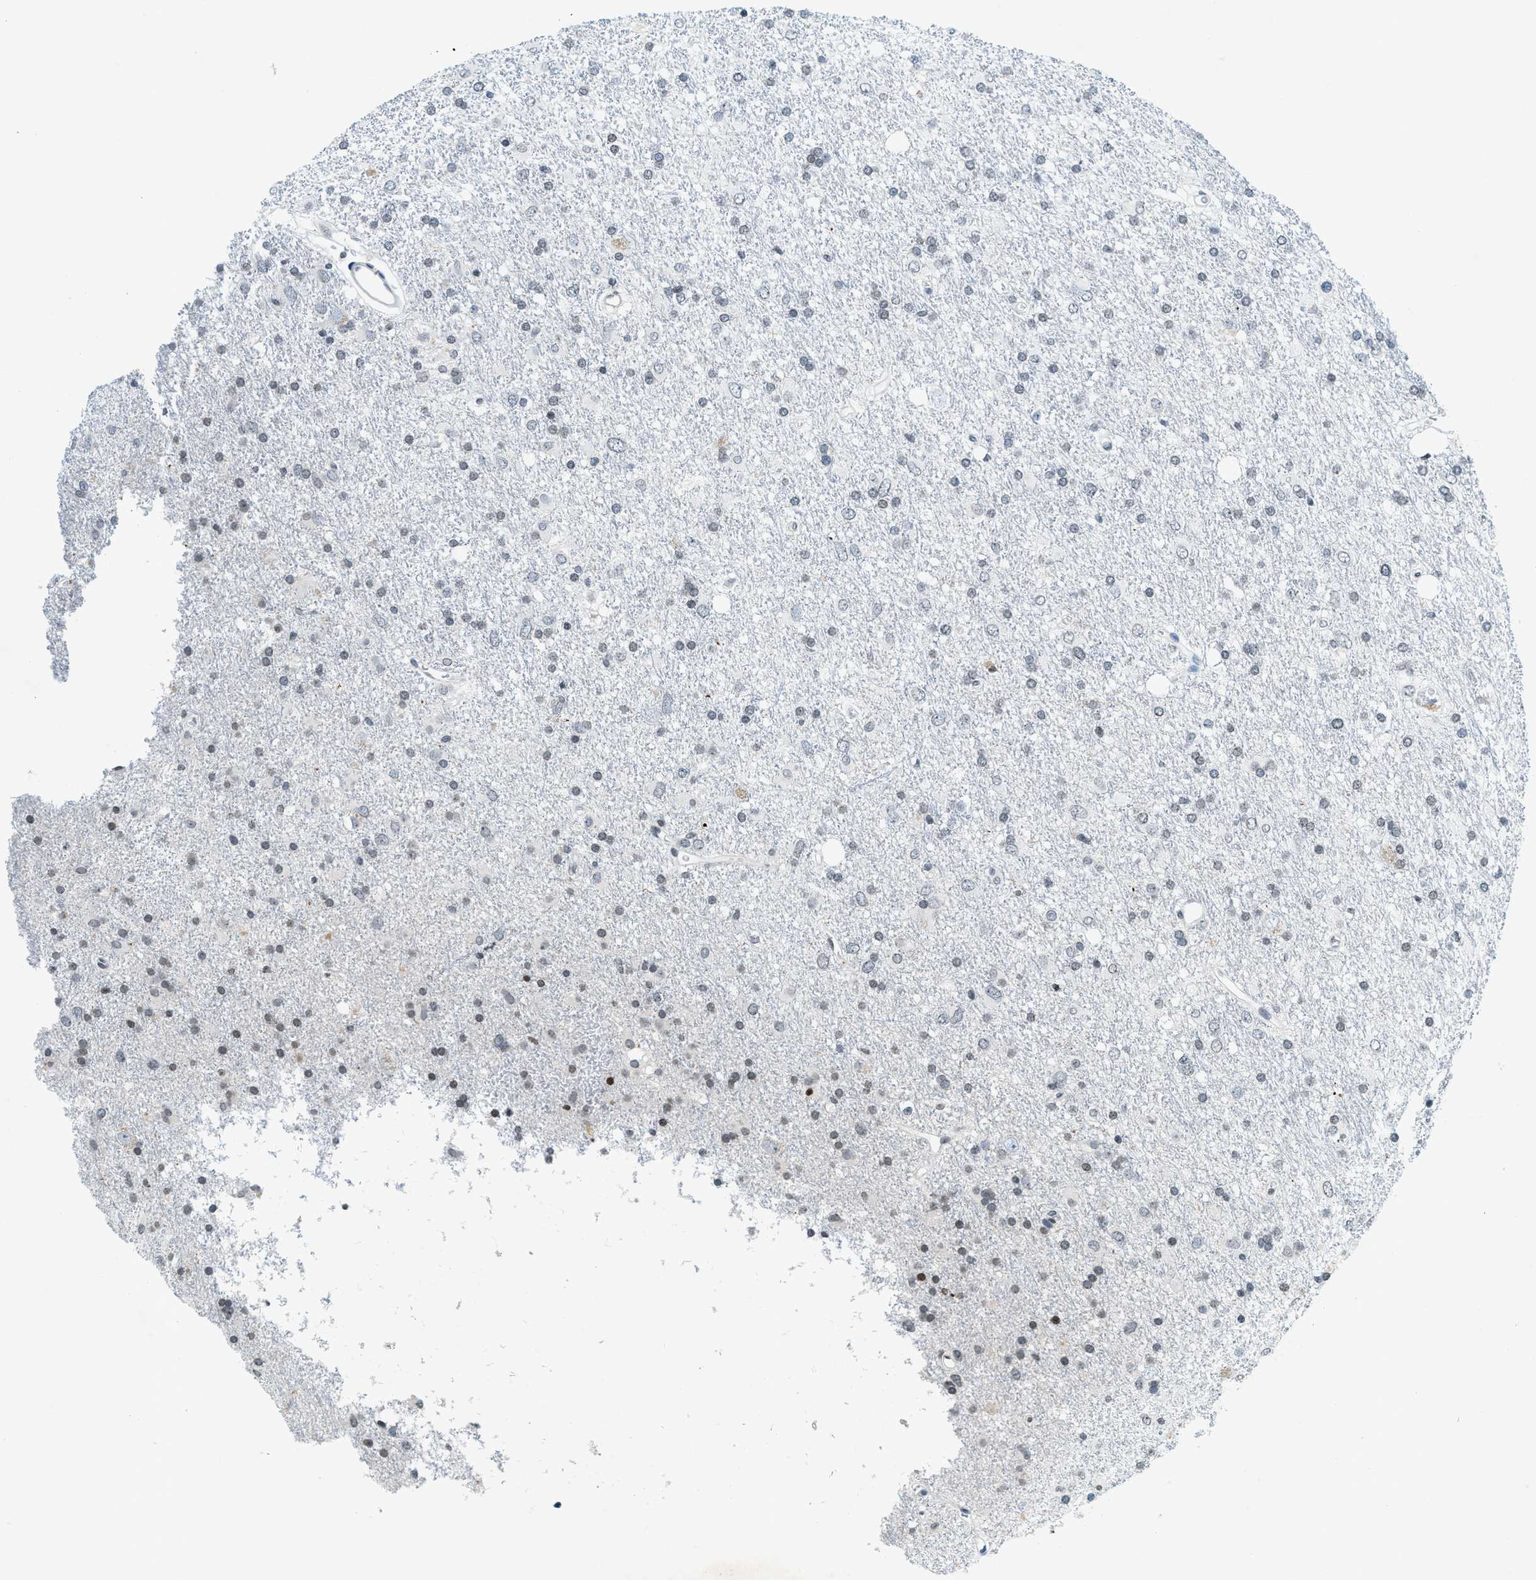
{"staining": {"intensity": "negative", "quantity": "none", "location": "none"}, "tissue": "glioma", "cell_type": "Tumor cells", "image_type": "cancer", "snomed": [{"axis": "morphology", "description": "Glioma, malignant, Low grade"}, {"axis": "topography", "description": "Brain"}], "caption": "DAB (3,3'-diaminobenzidine) immunohistochemical staining of human malignant glioma (low-grade) reveals no significant positivity in tumor cells.", "gene": "UVRAG", "patient": {"sex": "male", "age": 77}}